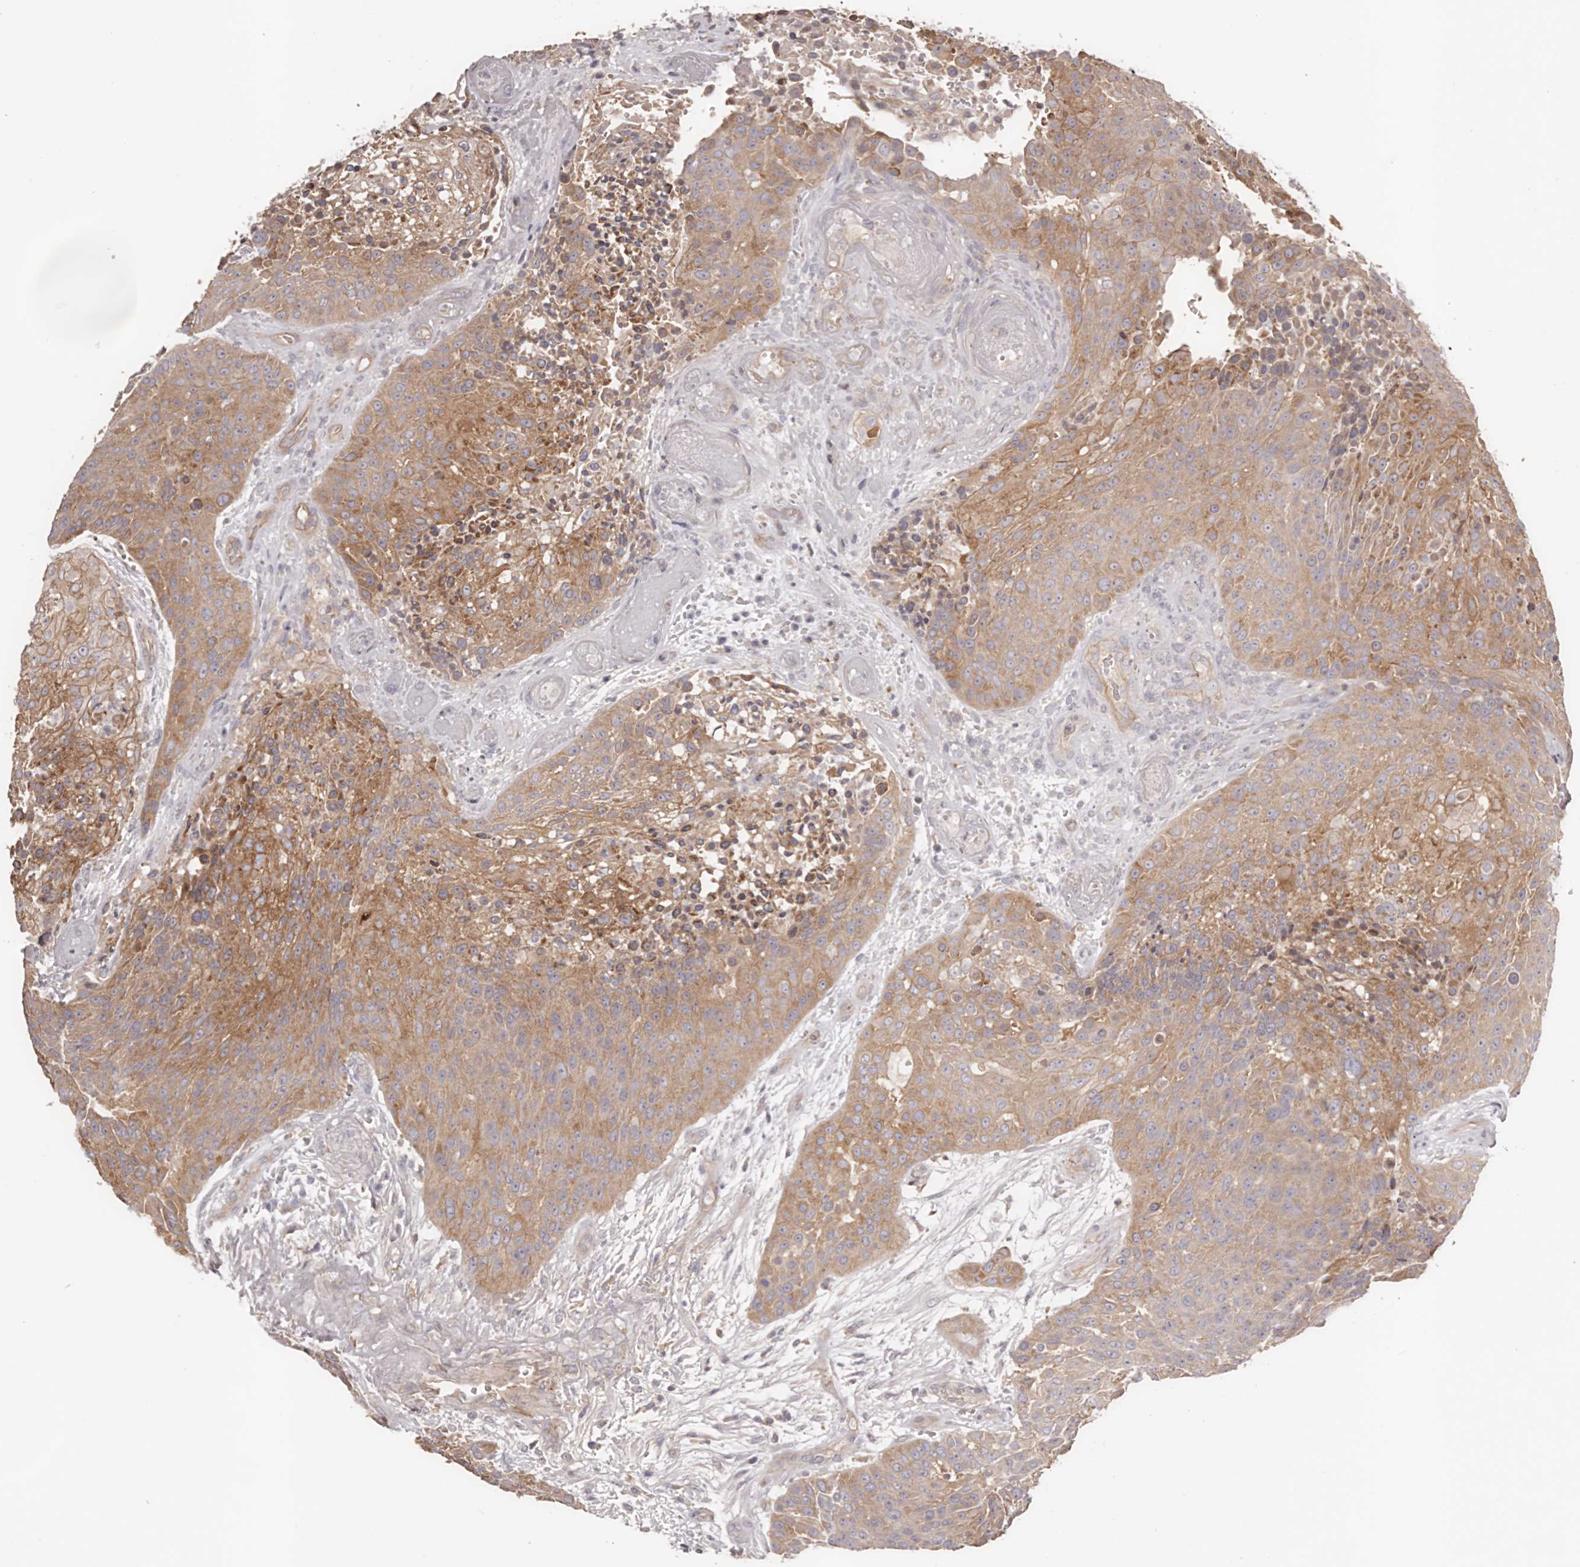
{"staining": {"intensity": "moderate", "quantity": ">75%", "location": "cytoplasmic/membranous"}, "tissue": "urothelial cancer", "cell_type": "Tumor cells", "image_type": "cancer", "snomed": [{"axis": "morphology", "description": "Urothelial carcinoma, High grade"}, {"axis": "topography", "description": "Urinary bladder"}], "caption": "This is an image of IHC staining of urothelial carcinoma (high-grade), which shows moderate expression in the cytoplasmic/membranous of tumor cells.", "gene": "DMRT2", "patient": {"sex": "female", "age": 63}}